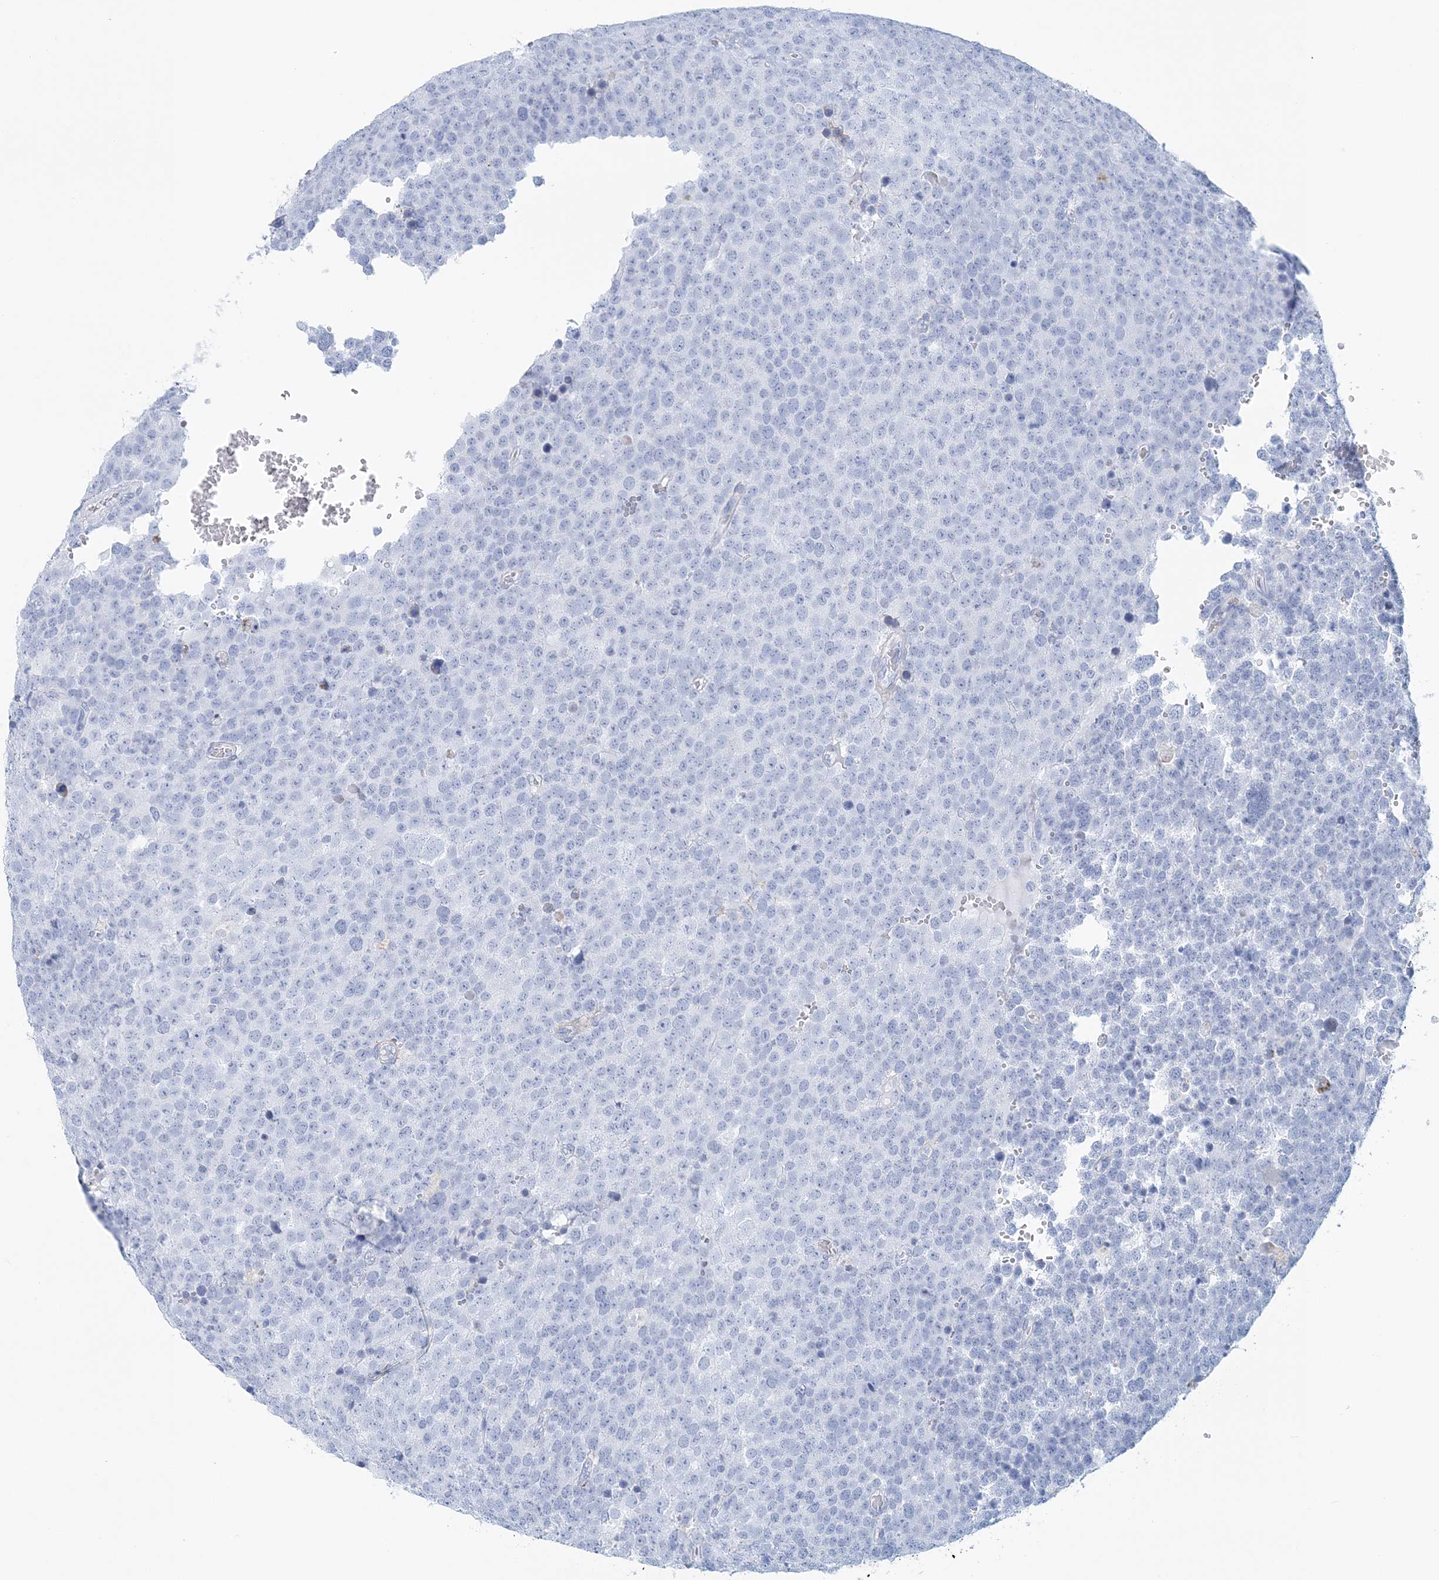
{"staining": {"intensity": "negative", "quantity": "none", "location": "none"}, "tissue": "testis cancer", "cell_type": "Tumor cells", "image_type": "cancer", "snomed": [{"axis": "morphology", "description": "Seminoma, NOS"}, {"axis": "topography", "description": "Testis"}], "caption": "Micrograph shows no significant protein positivity in tumor cells of seminoma (testis). (Immunohistochemistry, brightfield microscopy, high magnification).", "gene": "NKX6-1", "patient": {"sex": "male", "age": 71}}